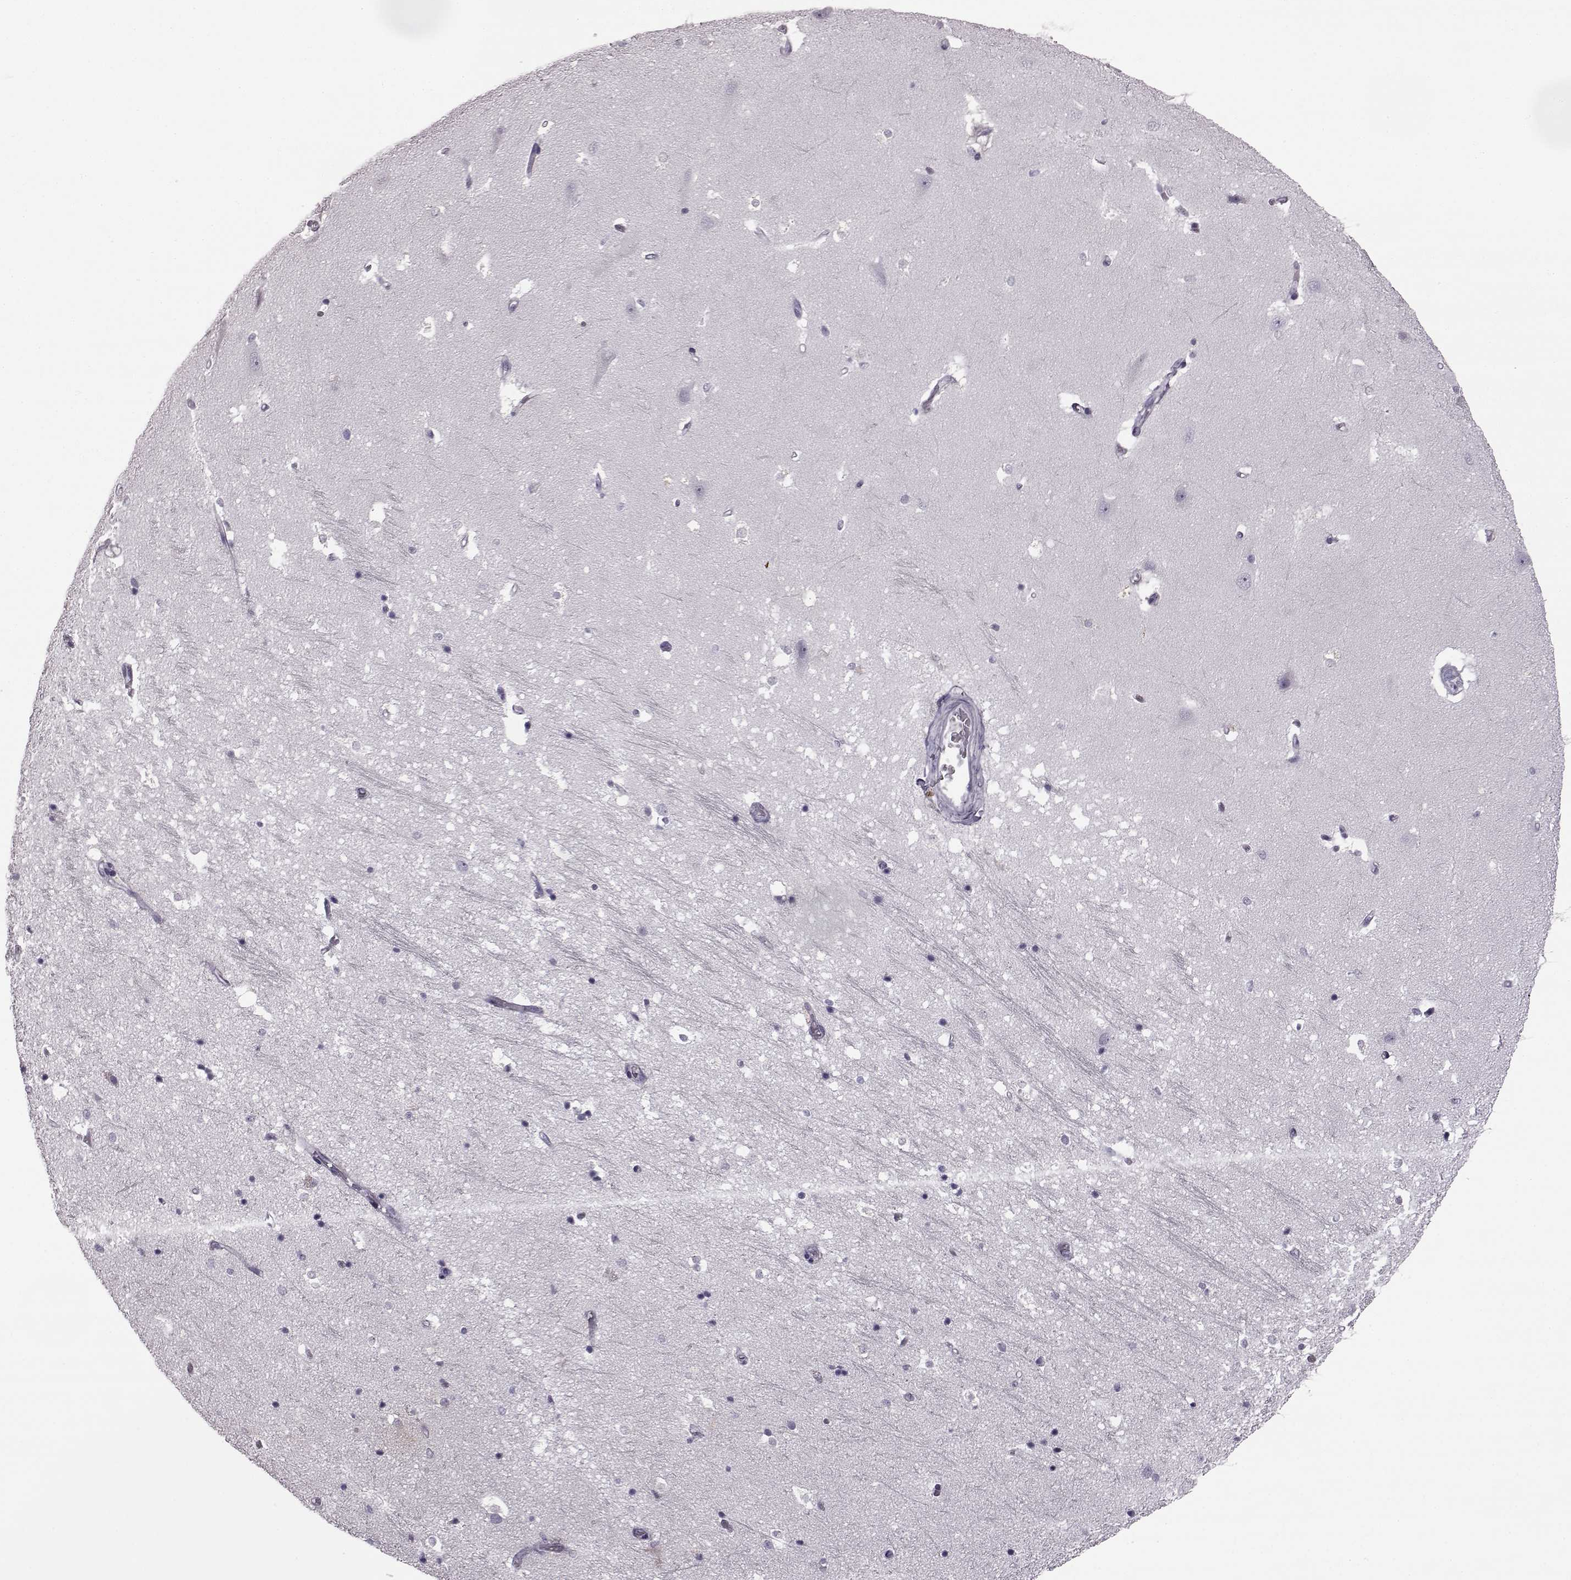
{"staining": {"intensity": "negative", "quantity": "none", "location": "none"}, "tissue": "hippocampus", "cell_type": "Glial cells", "image_type": "normal", "snomed": [{"axis": "morphology", "description": "Normal tissue, NOS"}, {"axis": "topography", "description": "Hippocampus"}], "caption": "This is an immunohistochemistry photomicrograph of normal human hippocampus. There is no staining in glial cells.", "gene": "ODAD4", "patient": {"sex": "male", "age": 44}}